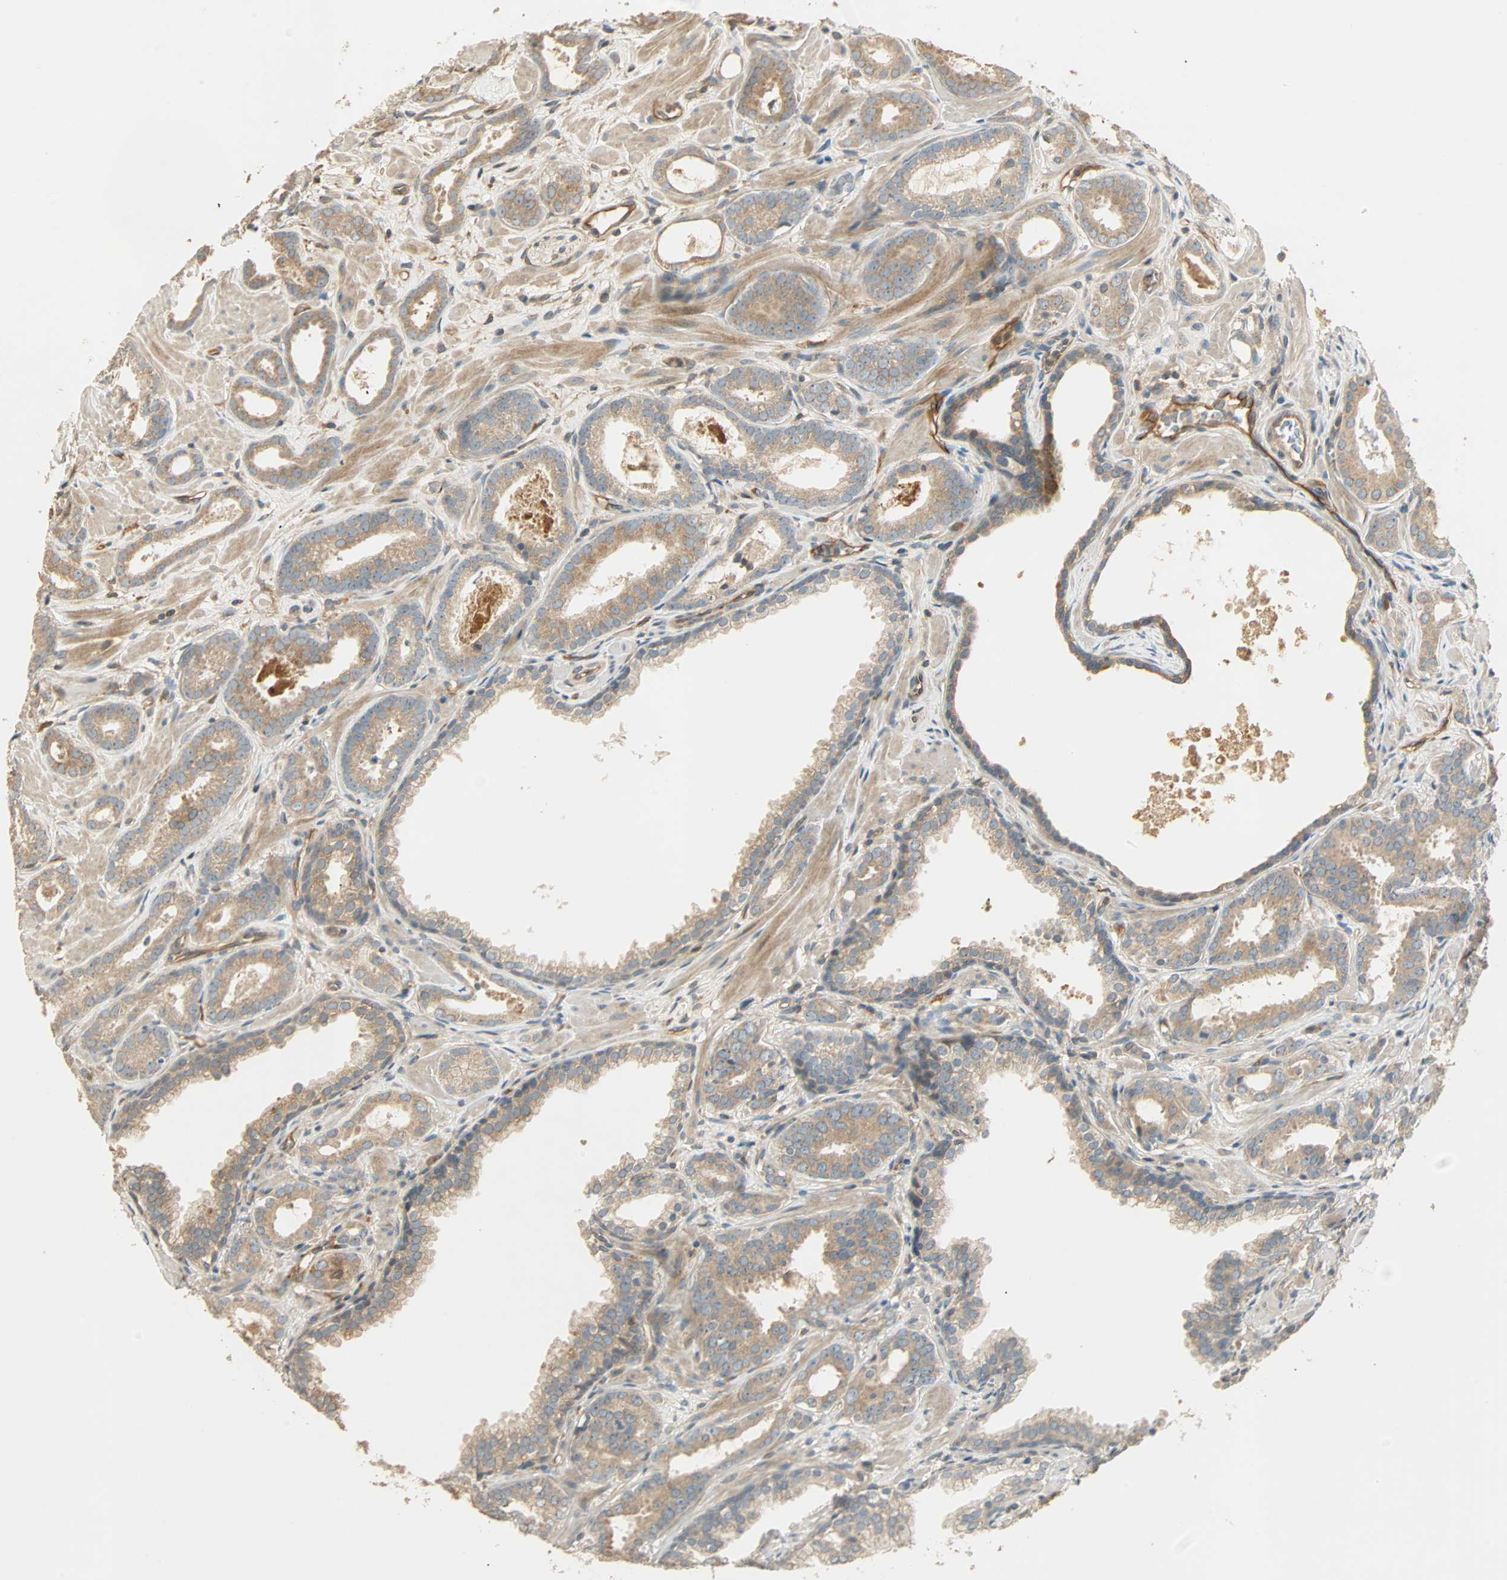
{"staining": {"intensity": "moderate", "quantity": ">75%", "location": "cytoplasmic/membranous"}, "tissue": "prostate cancer", "cell_type": "Tumor cells", "image_type": "cancer", "snomed": [{"axis": "morphology", "description": "Adenocarcinoma, Low grade"}, {"axis": "topography", "description": "Prostate"}], "caption": "Tumor cells display moderate cytoplasmic/membranous positivity in about >75% of cells in prostate cancer (low-grade adenocarcinoma).", "gene": "GALK1", "patient": {"sex": "male", "age": 57}}